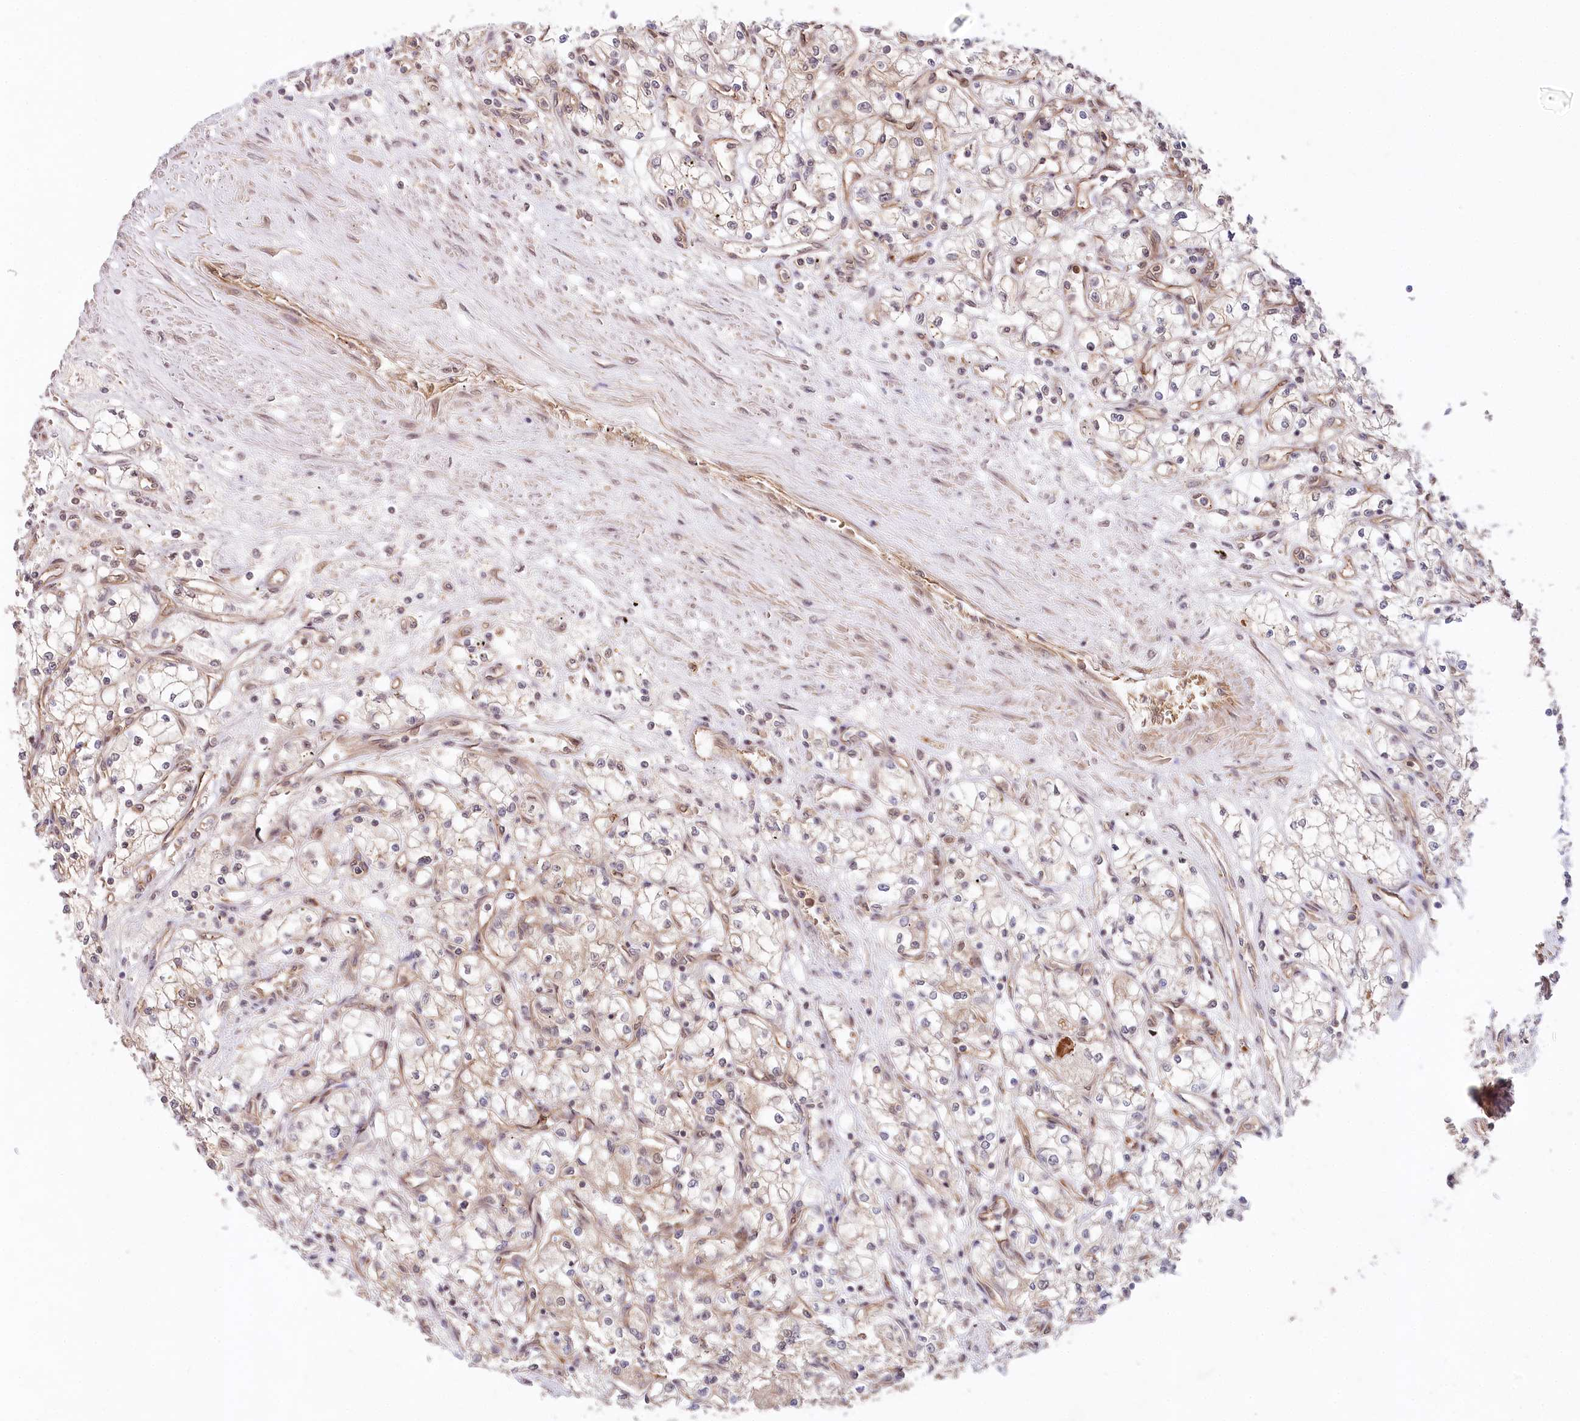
{"staining": {"intensity": "weak", "quantity": "25%-75%", "location": "cytoplasmic/membranous,nuclear"}, "tissue": "renal cancer", "cell_type": "Tumor cells", "image_type": "cancer", "snomed": [{"axis": "morphology", "description": "Adenocarcinoma, NOS"}, {"axis": "topography", "description": "Kidney"}], "caption": "Immunohistochemical staining of human adenocarcinoma (renal) reveals low levels of weak cytoplasmic/membranous and nuclear expression in about 25%-75% of tumor cells. (DAB (3,3'-diaminobenzidine) IHC with brightfield microscopy, high magnification).", "gene": "CCDC65", "patient": {"sex": "male", "age": 59}}